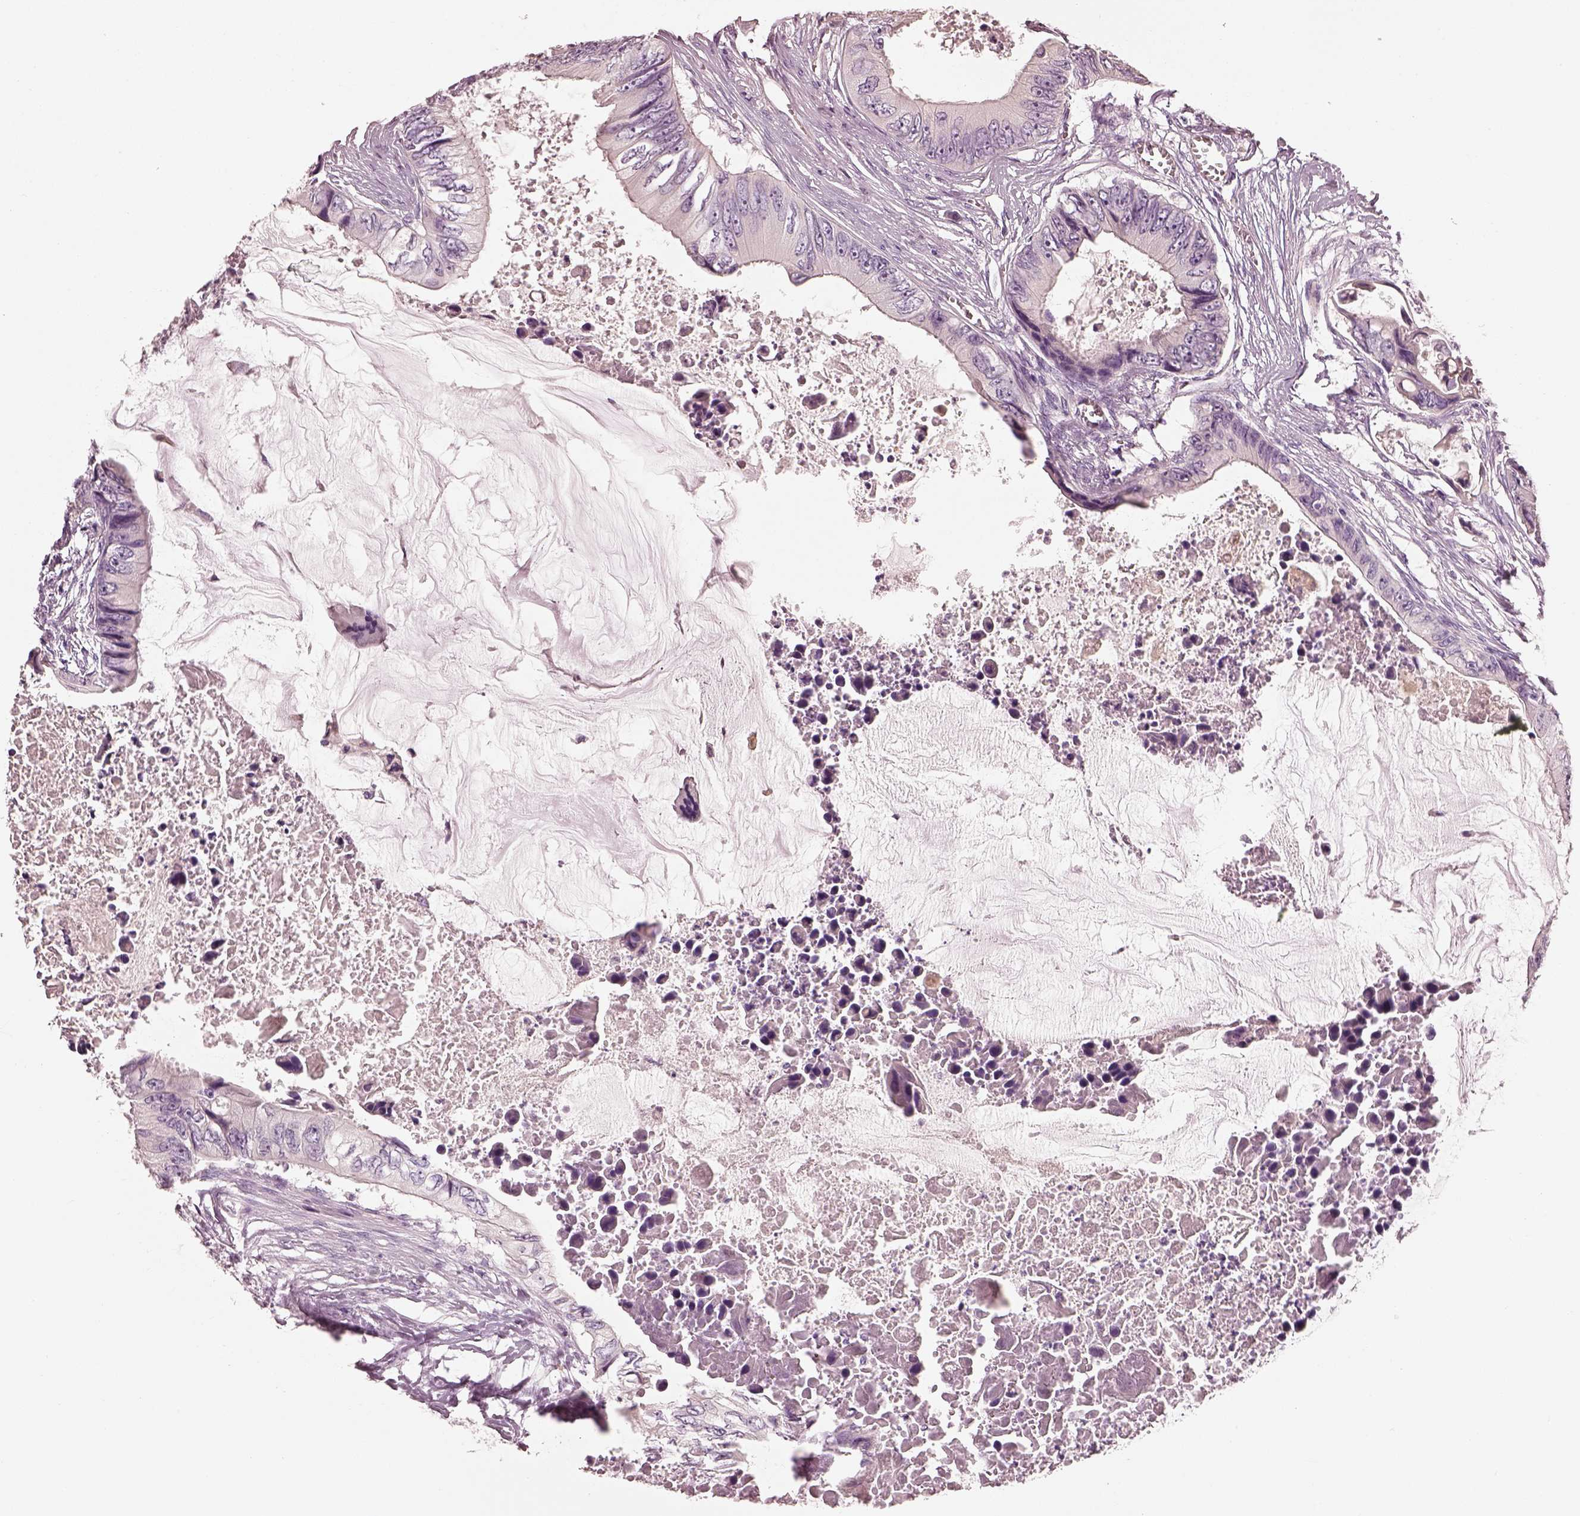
{"staining": {"intensity": "negative", "quantity": "none", "location": "none"}, "tissue": "colorectal cancer", "cell_type": "Tumor cells", "image_type": "cancer", "snomed": [{"axis": "morphology", "description": "Adenocarcinoma, NOS"}, {"axis": "topography", "description": "Rectum"}], "caption": "Immunohistochemical staining of human adenocarcinoma (colorectal) demonstrates no significant expression in tumor cells.", "gene": "PNOC", "patient": {"sex": "male", "age": 63}}